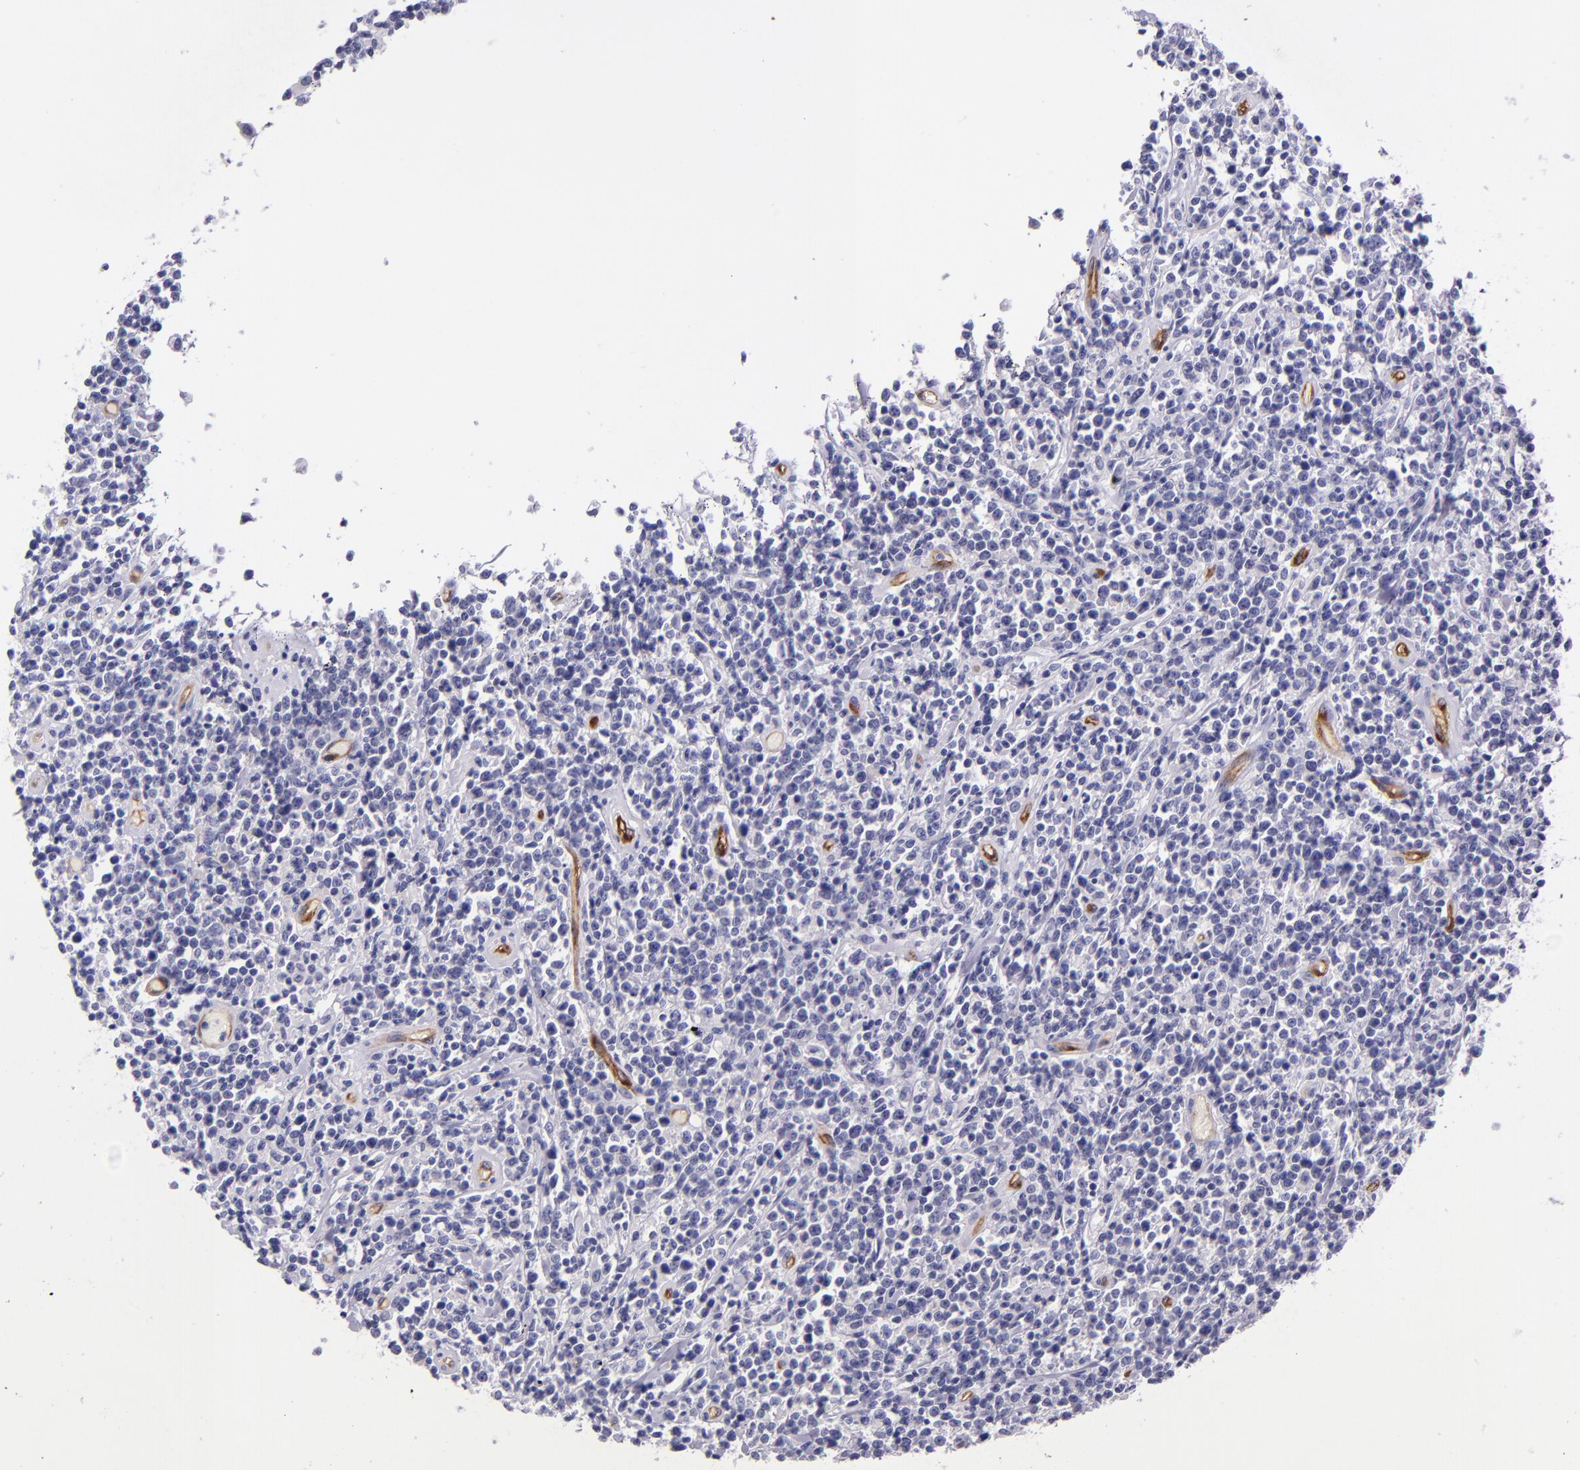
{"staining": {"intensity": "negative", "quantity": "none", "location": "none"}, "tissue": "lymphoma", "cell_type": "Tumor cells", "image_type": "cancer", "snomed": [{"axis": "morphology", "description": "Malignant lymphoma, non-Hodgkin's type, High grade"}, {"axis": "topography", "description": "Colon"}], "caption": "Immunohistochemistry micrograph of neoplastic tissue: lymphoma stained with DAB exhibits no significant protein expression in tumor cells.", "gene": "NOS3", "patient": {"sex": "male", "age": 82}}